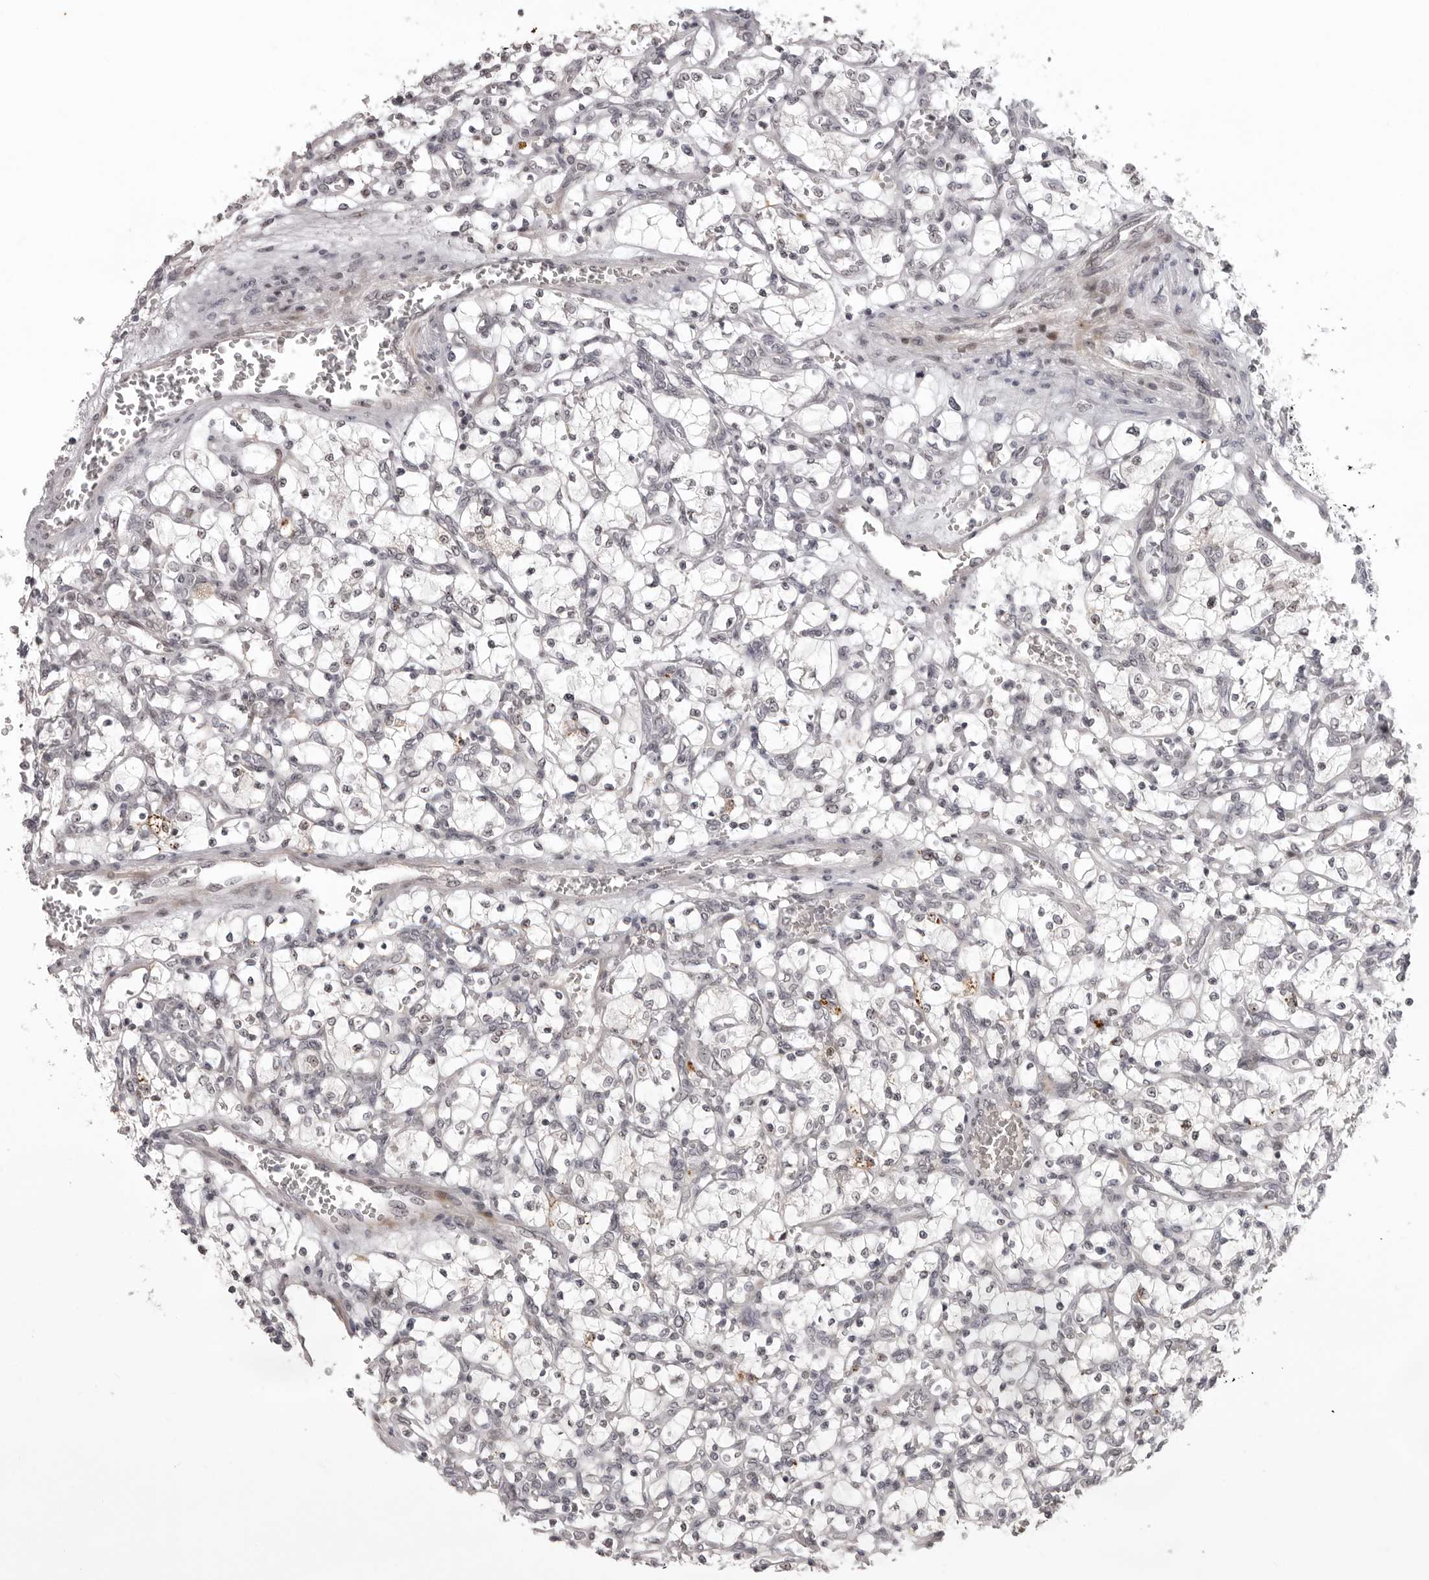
{"staining": {"intensity": "negative", "quantity": "none", "location": "none"}, "tissue": "renal cancer", "cell_type": "Tumor cells", "image_type": "cancer", "snomed": [{"axis": "morphology", "description": "Adenocarcinoma, NOS"}, {"axis": "topography", "description": "Kidney"}], "caption": "Tumor cells are negative for protein expression in human renal adenocarcinoma. The staining was performed using DAB to visualize the protein expression in brown, while the nuclei were stained in blue with hematoxylin (Magnification: 20x).", "gene": "HELZ", "patient": {"sex": "female", "age": 69}}